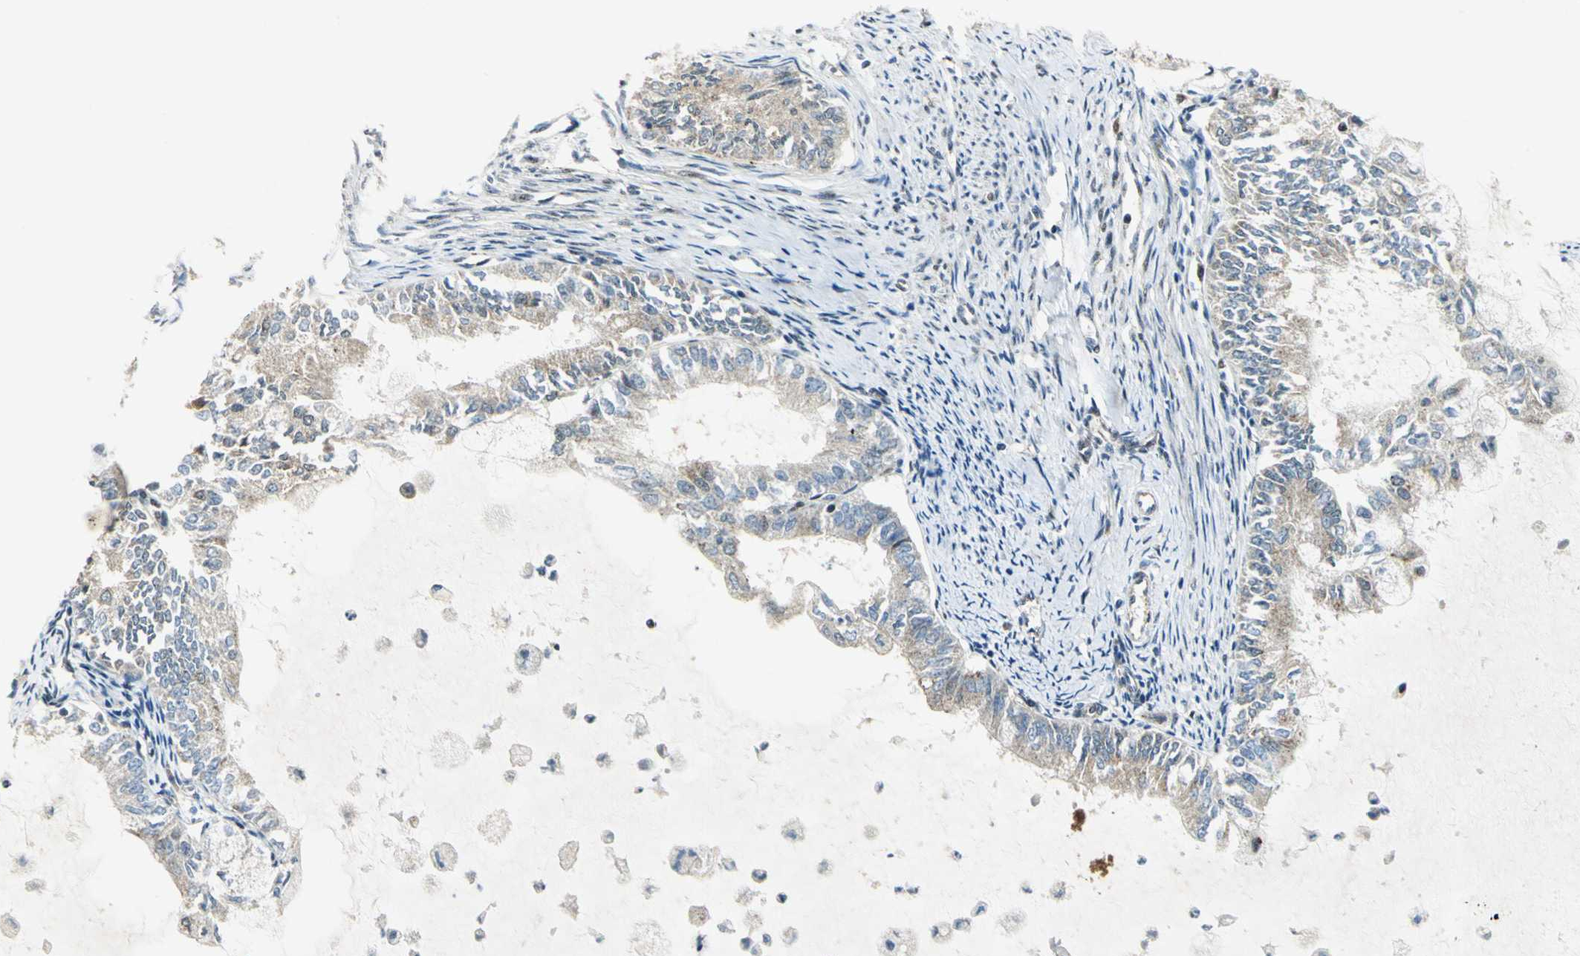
{"staining": {"intensity": "moderate", "quantity": ">75%", "location": "cytoplasmic/membranous"}, "tissue": "endometrial cancer", "cell_type": "Tumor cells", "image_type": "cancer", "snomed": [{"axis": "morphology", "description": "Adenocarcinoma, NOS"}, {"axis": "topography", "description": "Endometrium"}], "caption": "Approximately >75% of tumor cells in human endometrial cancer (adenocarcinoma) display moderate cytoplasmic/membranous protein positivity as visualized by brown immunohistochemical staining.", "gene": "ATP6V1A", "patient": {"sex": "female", "age": 86}}